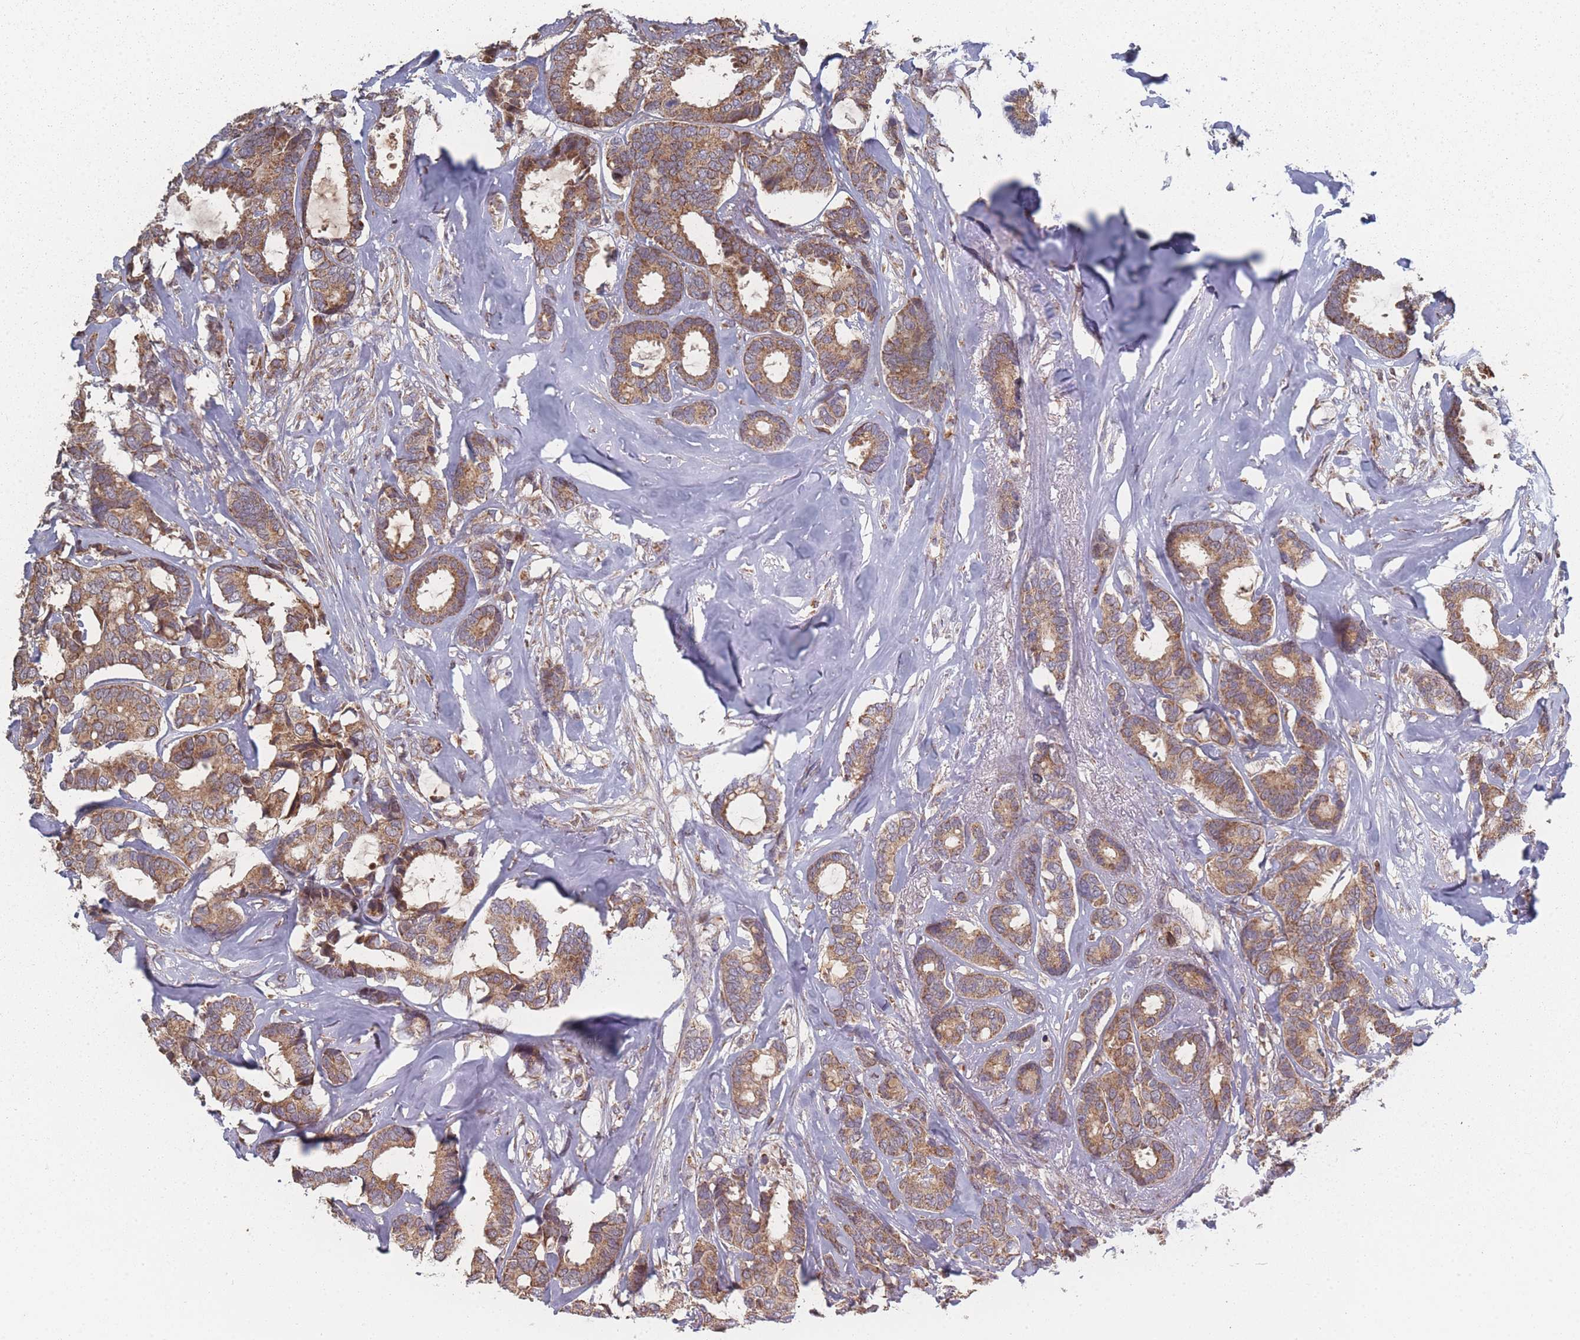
{"staining": {"intensity": "moderate", "quantity": ">75%", "location": "cytoplasmic/membranous"}, "tissue": "breast cancer", "cell_type": "Tumor cells", "image_type": "cancer", "snomed": [{"axis": "morphology", "description": "Duct carcinoma"}, {"axis": "topography", "description": "Breast"}], "caption": "A brown stain labels moderate cytoplasmic/membranous staining of a protein in breast invasive ductal carcinoma tumor cells.", "gene": "PSMB3", "patient": {"sex": "female", "age": 87}}